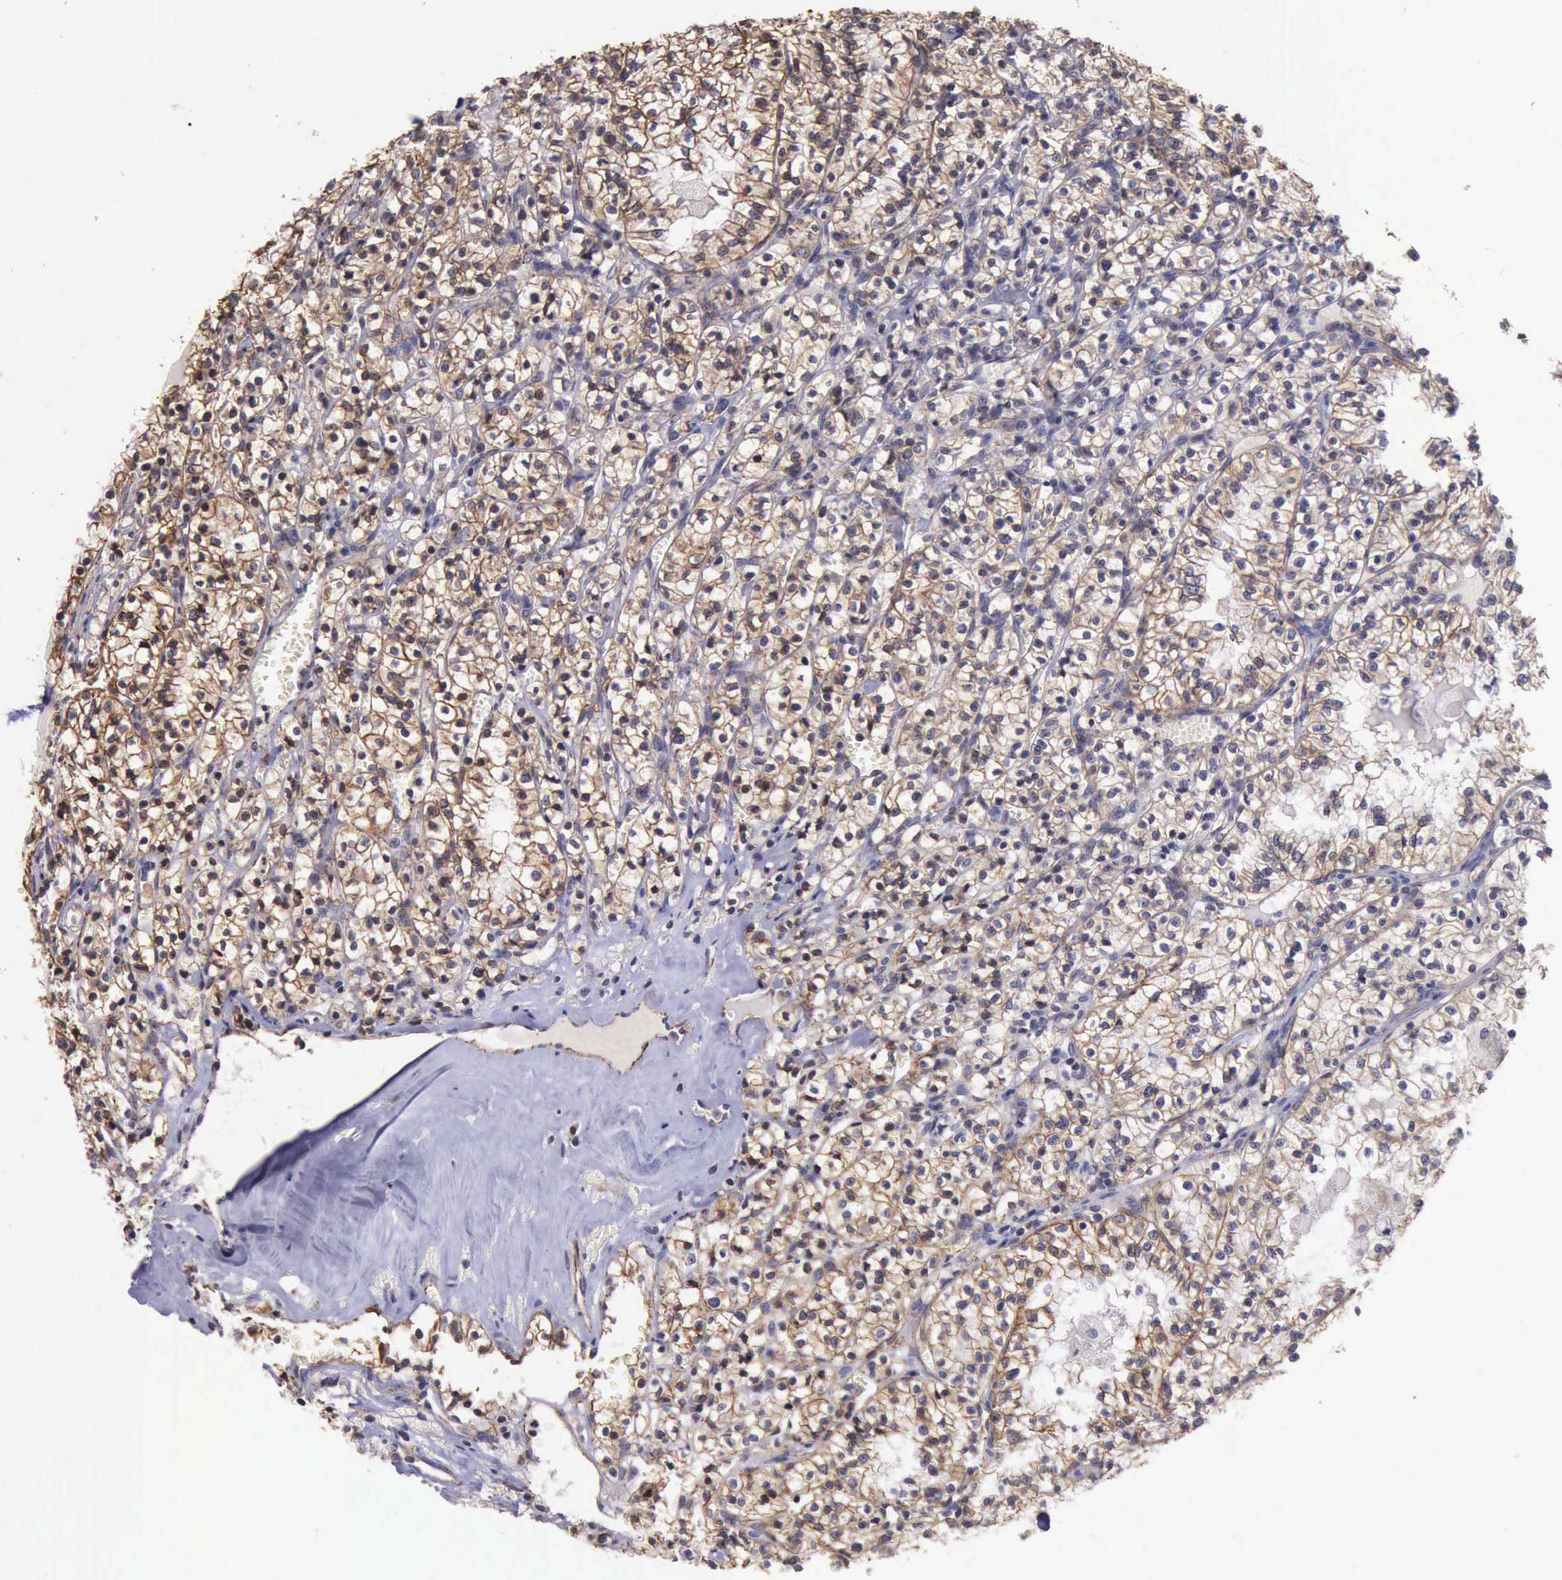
{"staining": {"intensity": "moderate", "quantity": ">75%", "location": "cytoplasmic/membranous"}, "tissue": "renal cancer", "cell_type": "Tumor cells", "image_type": "cancer", "snomed": [{"axis": "morphology", "description": "Adenocarcinoma, NOS"}, {"axis": "topography", "description": "Kidney"}], "caption": "Moderate cytoplasmic/membranous protein positivity is appreciated in about >75% of tumor cells in adenocarcinoma (renal).", "gene": "CTNNB1", "patient": {"sex": "male", "age": 61}}